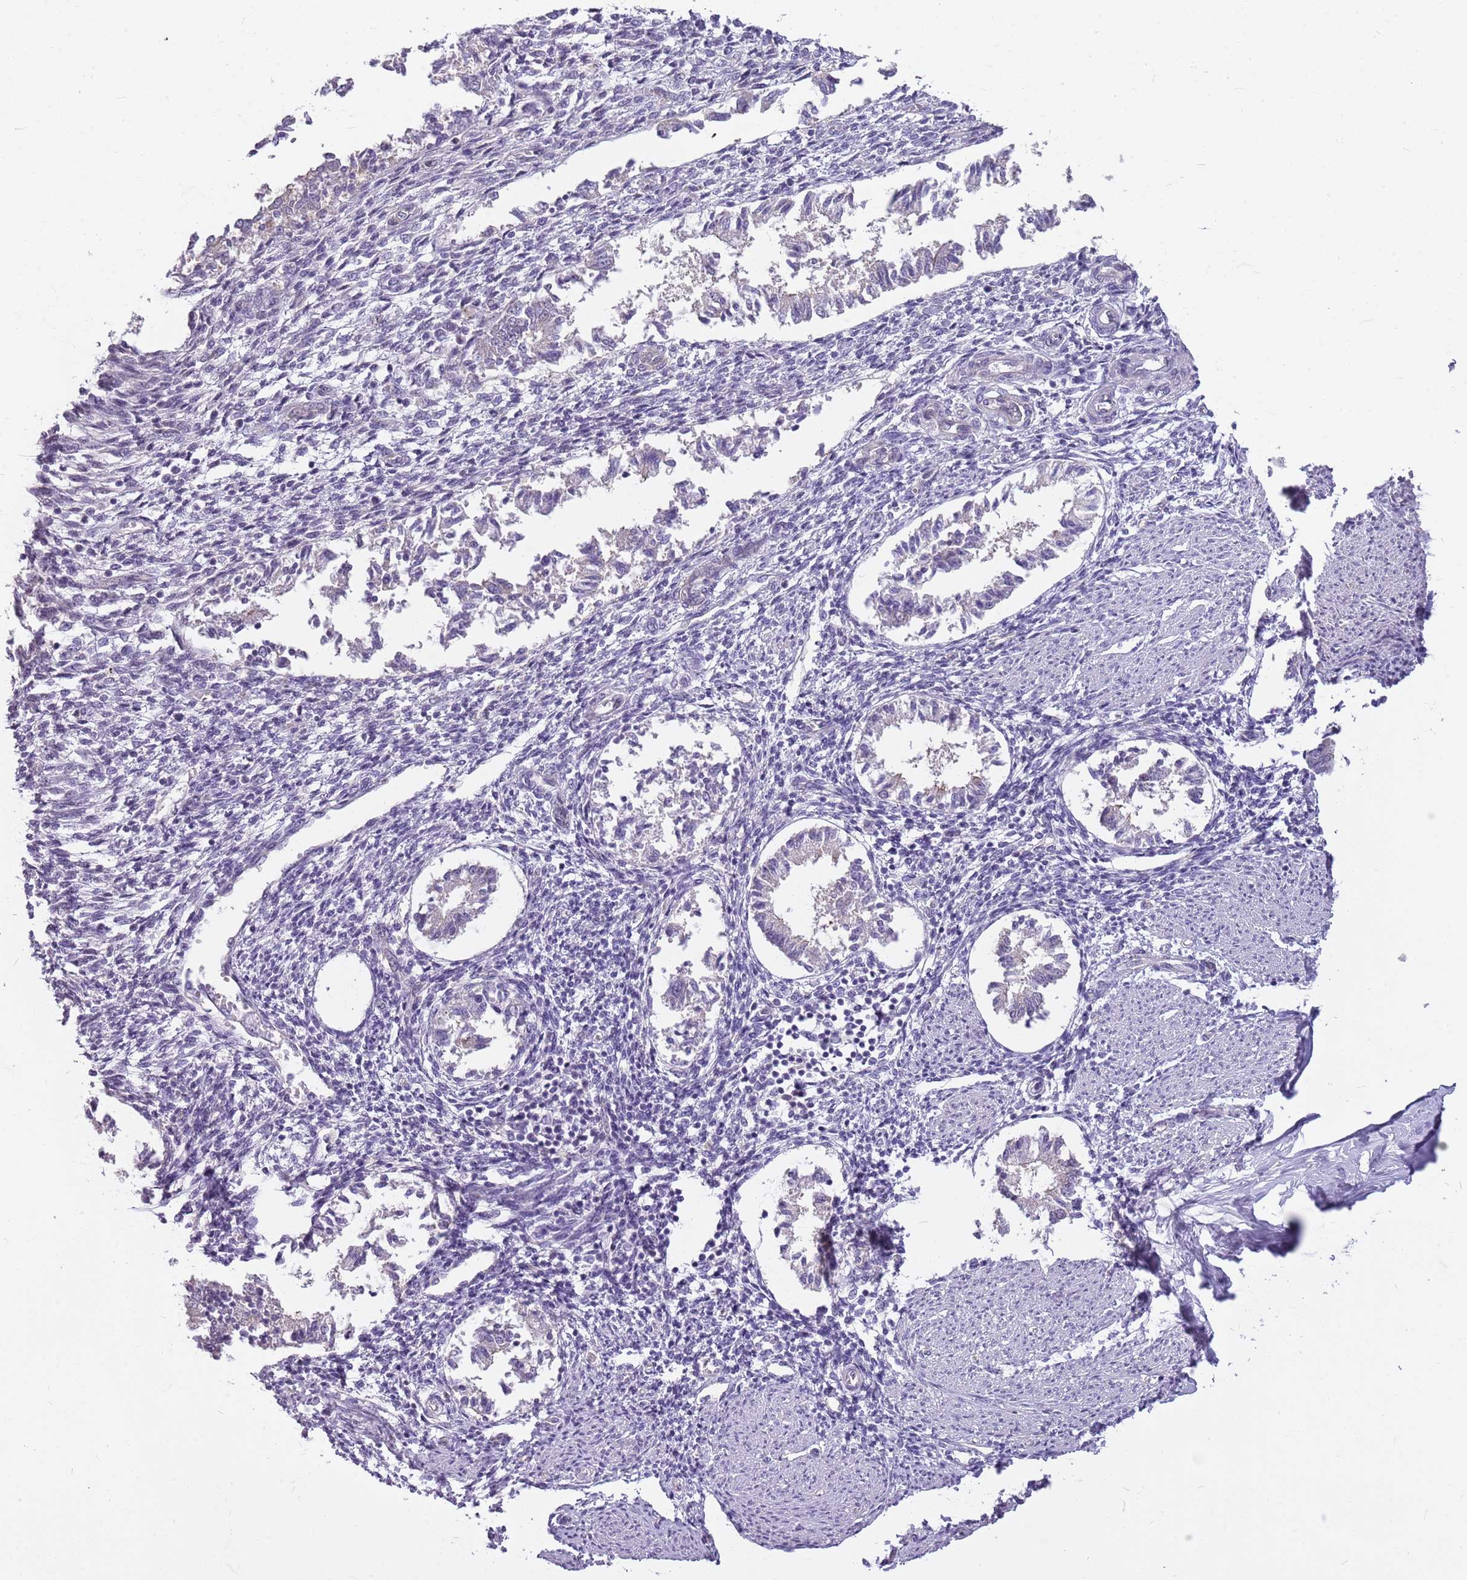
{"staining": {"intensity": "weak", "quantity": "<25%", "location": "cytoplasmic/membranous"}, "tissue": "endometrium", "cell_type": "Cells in endometrial stroma", "image_type": "normal", "snomed": [{"axis": "morphology", "description": "Normal tissue, NOS"}, {"axis": "topography", "description": "Uterus"}, {"axis": "topography", "description": "Endometrium"}], "caption": "Endometrium stained for a protein using immunohistochemistry (IHC) shows no expression cells in endometrial stroma.", "gene": "PARP8", "patient": {"sex": "female", "age": 48}}